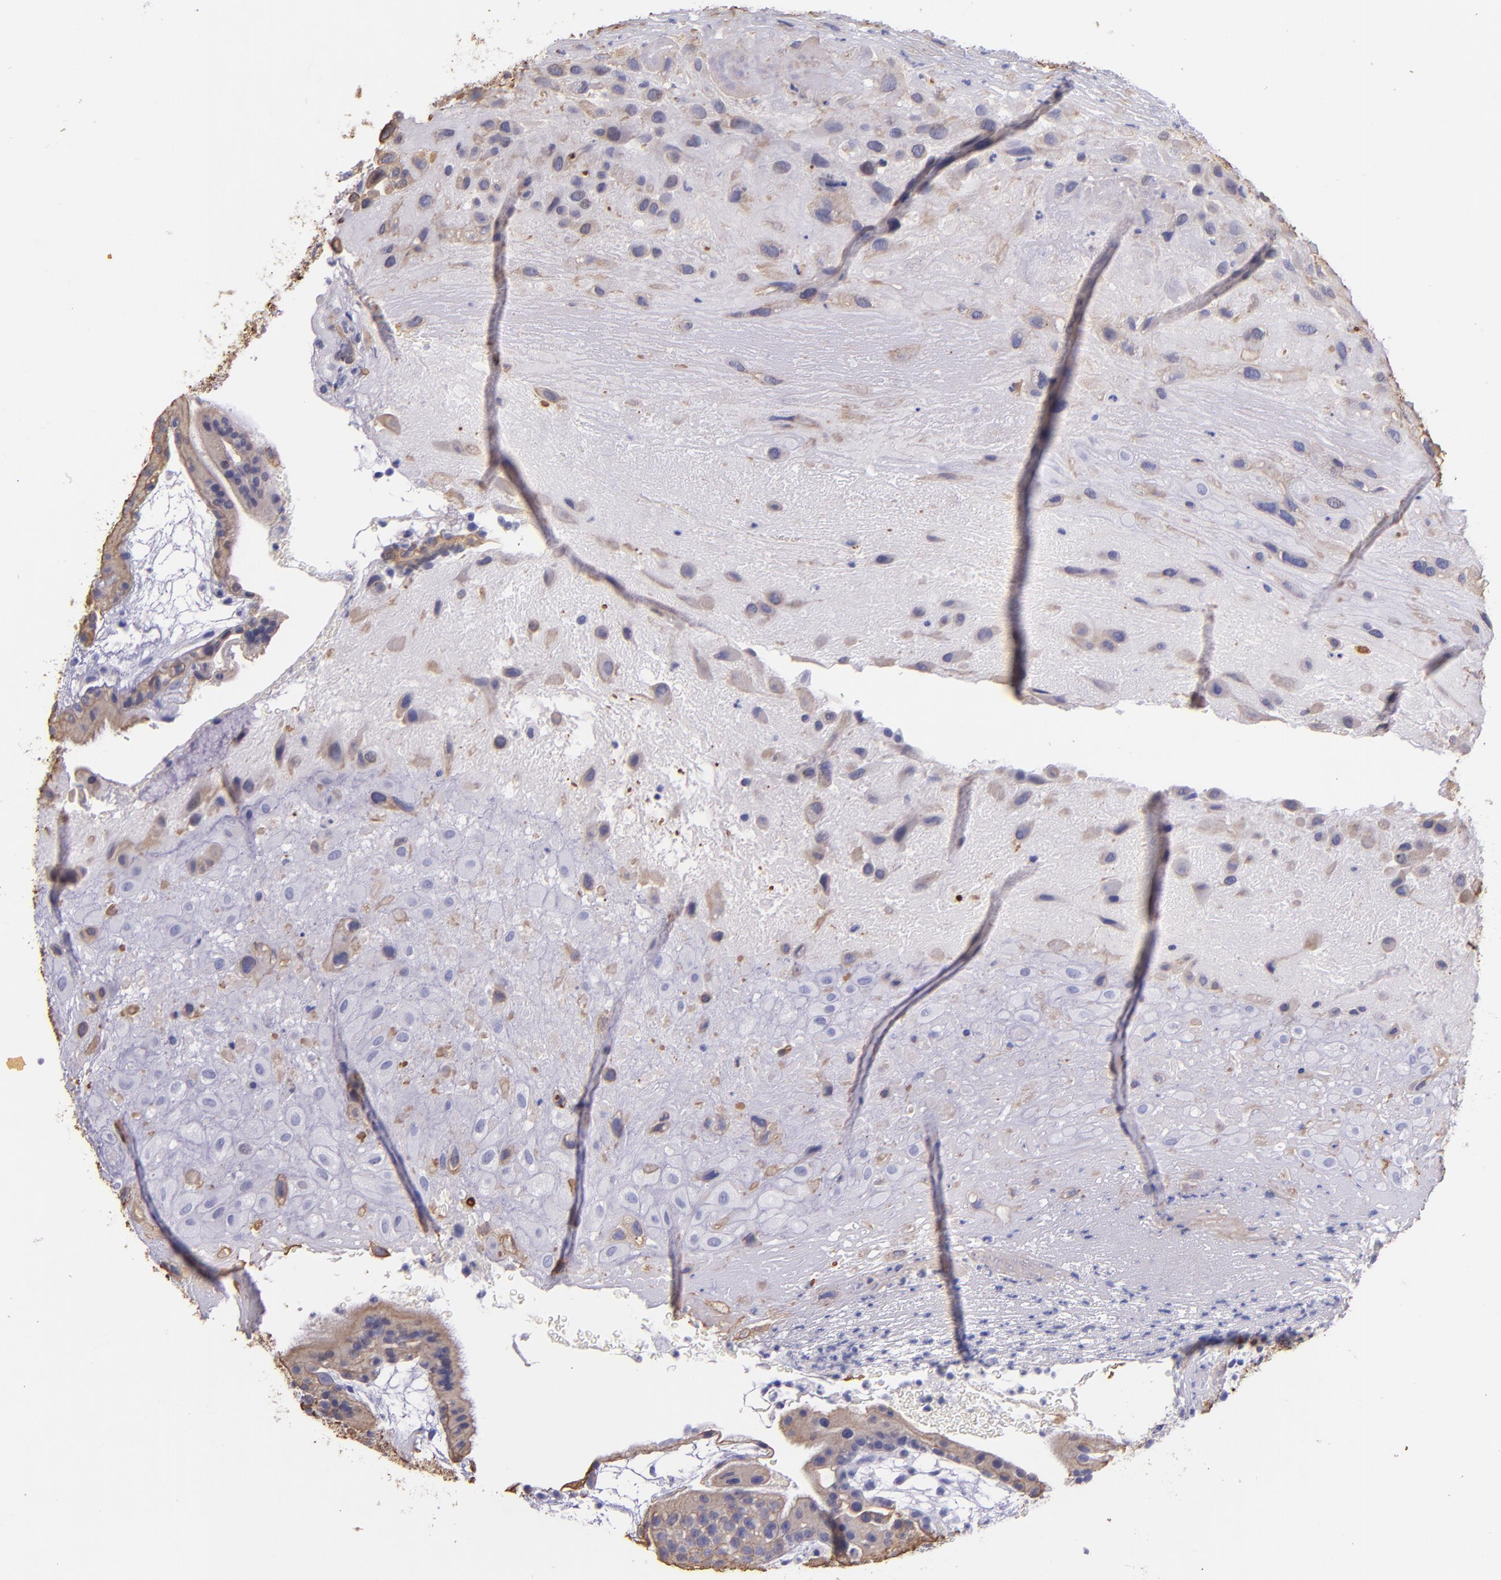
{"staining": {"intensity": "negative", "quantity": "none", "location": "none"}, "tissue": "placenta", "cell_type": "Decidual cells", "image_type": "normal", "snomed": [{"axis": "morphology", "description": "Normal tissue, NOS"}, {"axis": "topography", "description": "Placenta"}], "caption": "An IHC image of normal placenta is shown. There is no staining in decidual cells of placenta. The staining is performed using DAB (3,3'-diaminobenzidine) brown chromogen with nuclei counter-stained in using hematoxylin.", "gene": "KRT4", "patient": {"sex": "female", "age": 19}}